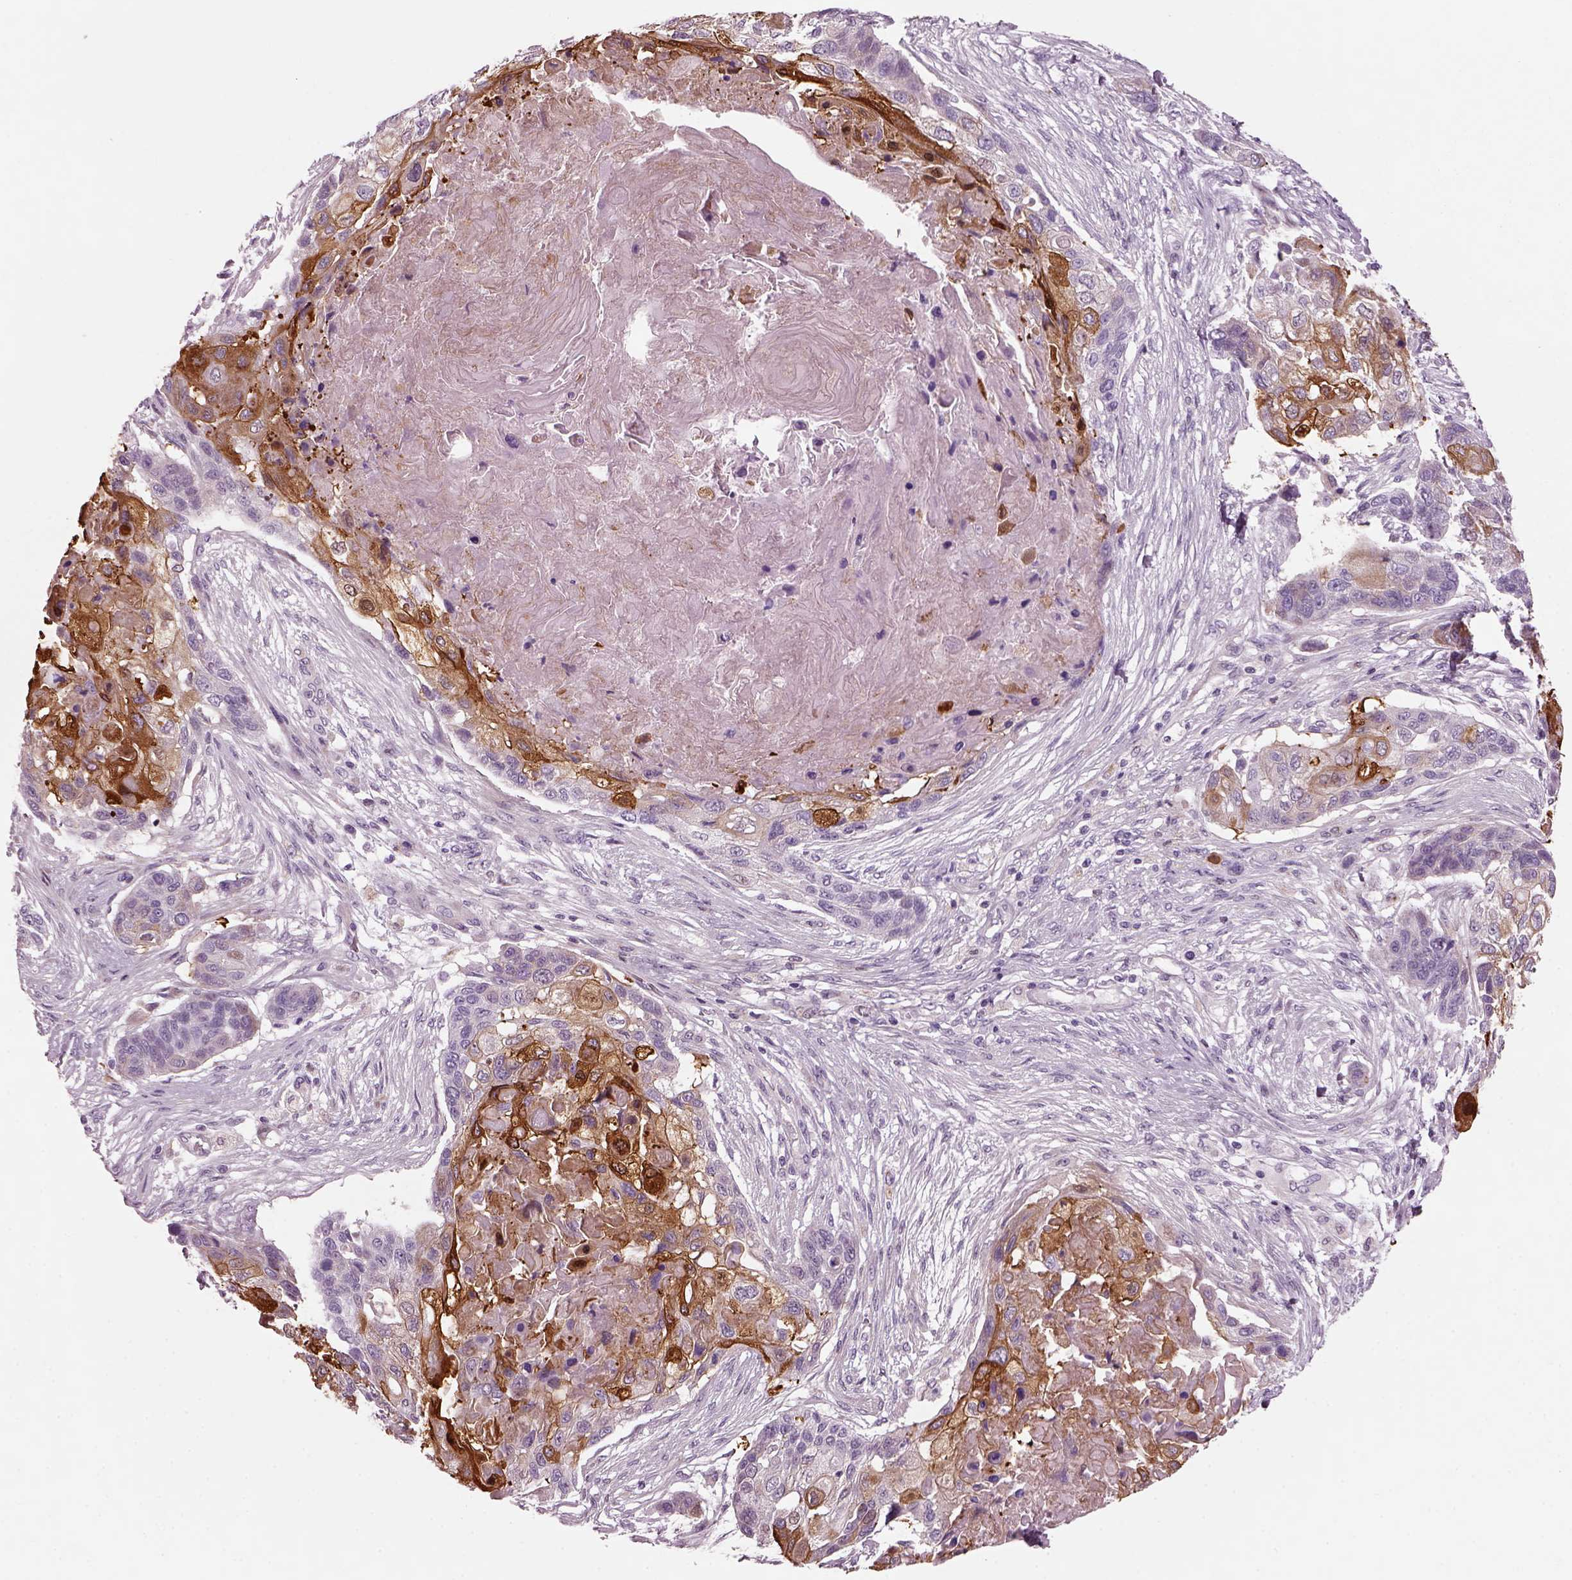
{"staining": {"intensity": "moderate", "quantity": "<25%", "location": "cytoplasmic/membranous"}, "tissue": "lung cancer", "cell_type": "Tumor cells", "image_type": "cancer", "snomed": [{"axis": "morphology", "description": "Squamous cell carcinoma, NOS"}, {"axis": "topography", "description": "Lung"}], "caption": "Immunohistochemical staining of human lung squamous cell carcinoma displays low levels of moderate cytoplasmic/membranous protein positivity in about <25% of tumor cells.", "gene": "PRR9", "patient": {"sex": "male", "age": 69}}